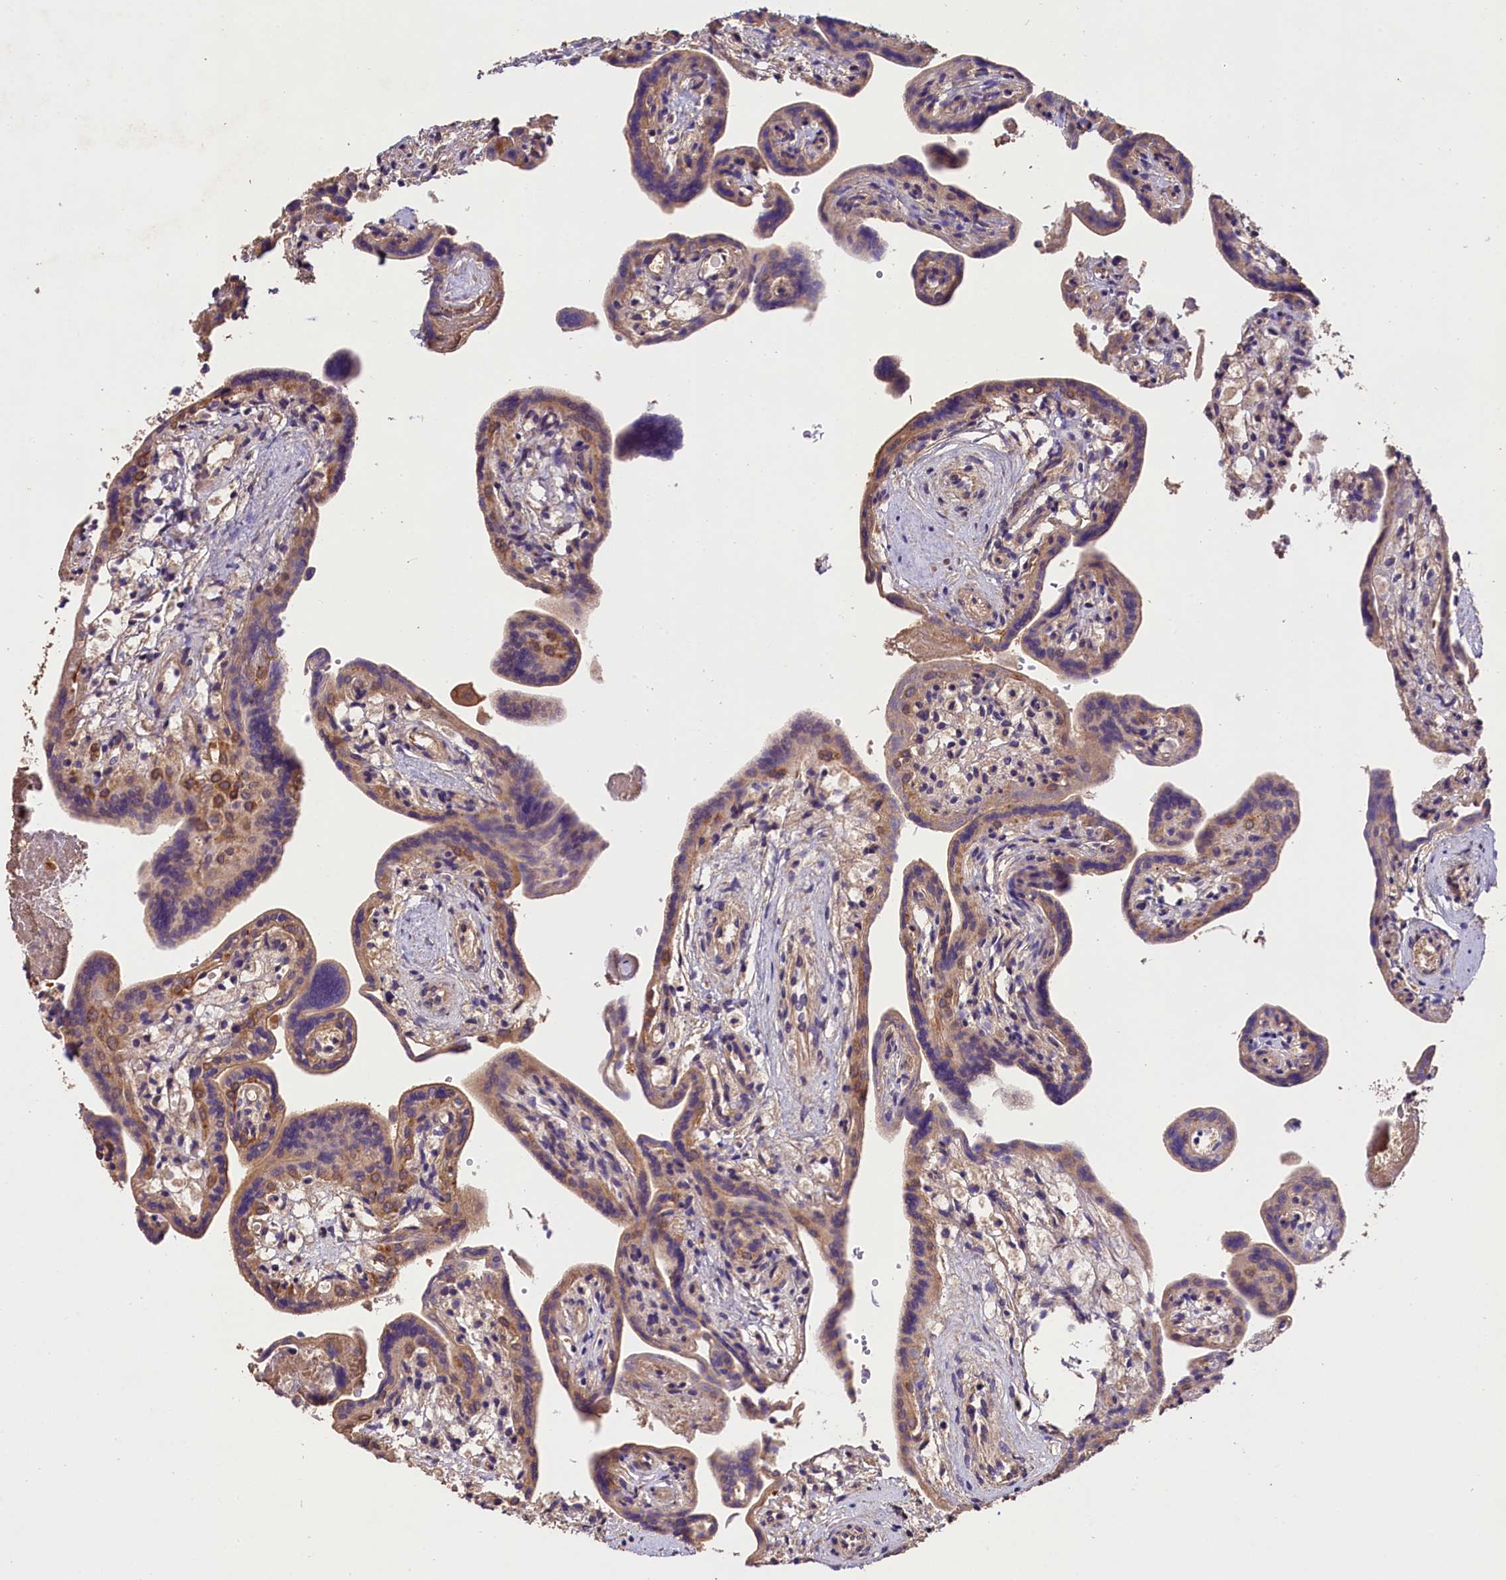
{"staining": {"intensity": "moderate", "quantity": ">75%", "location": "cytoplasmic/membranous"}, "tissue": "placenta", "cell_type": "Trophoblastic cells", "image_type": "normal", "snomed": [{"axis": "morphology", "description": "Normal tissue, NOS"}, {"axis": "topography", "description": "Placenta"}], "caption": "About >75% of trophoblastic cells in normal placenta show moderate cytoplasmic/membranous protein positivity as visualized by brown immunohistochemical staining.", "gene": "OAS3", "patient": {"sex": "female", "age": 37}}